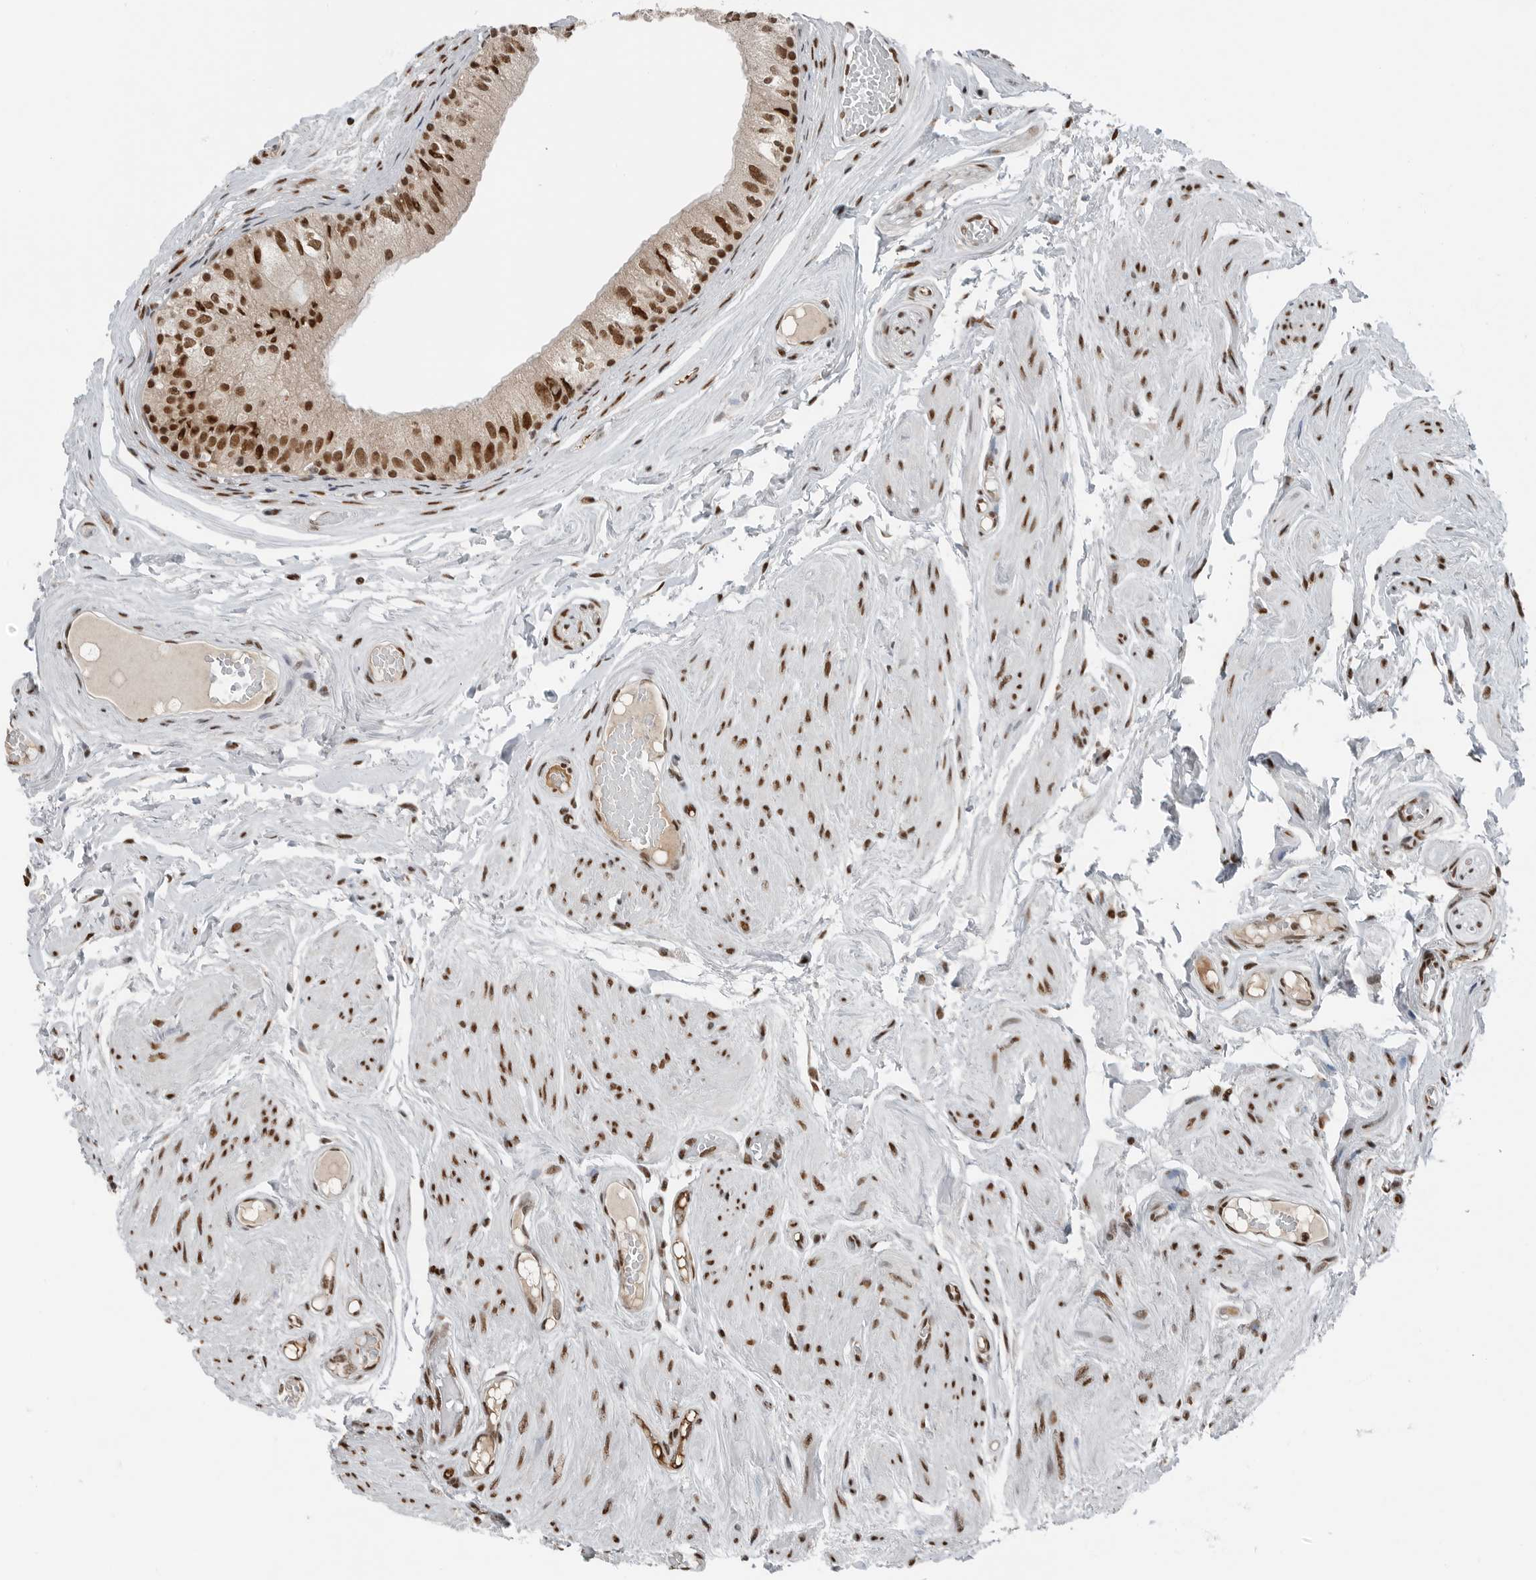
{"staining": {"intensity": "strong", "quantity": ">75%", "location": "nuclear"}, "tissue": "epididymis", "cell_type": "Glandular cells", "image_type": "normal", "snomed": [{"axis": "morphology", "description": "Normal tissue, NOS"}, {"axis": "topography", "description": "Epididymis"}], "caption": "IHC (DAB (3,3'-diaminobenzidine)) staining of unremarkable epididymis displays strong nuclear protein expression in approximately >75% of glandular cells.", "gene": "BLZF1", "patient": {"sex": "male", "age": 79}}